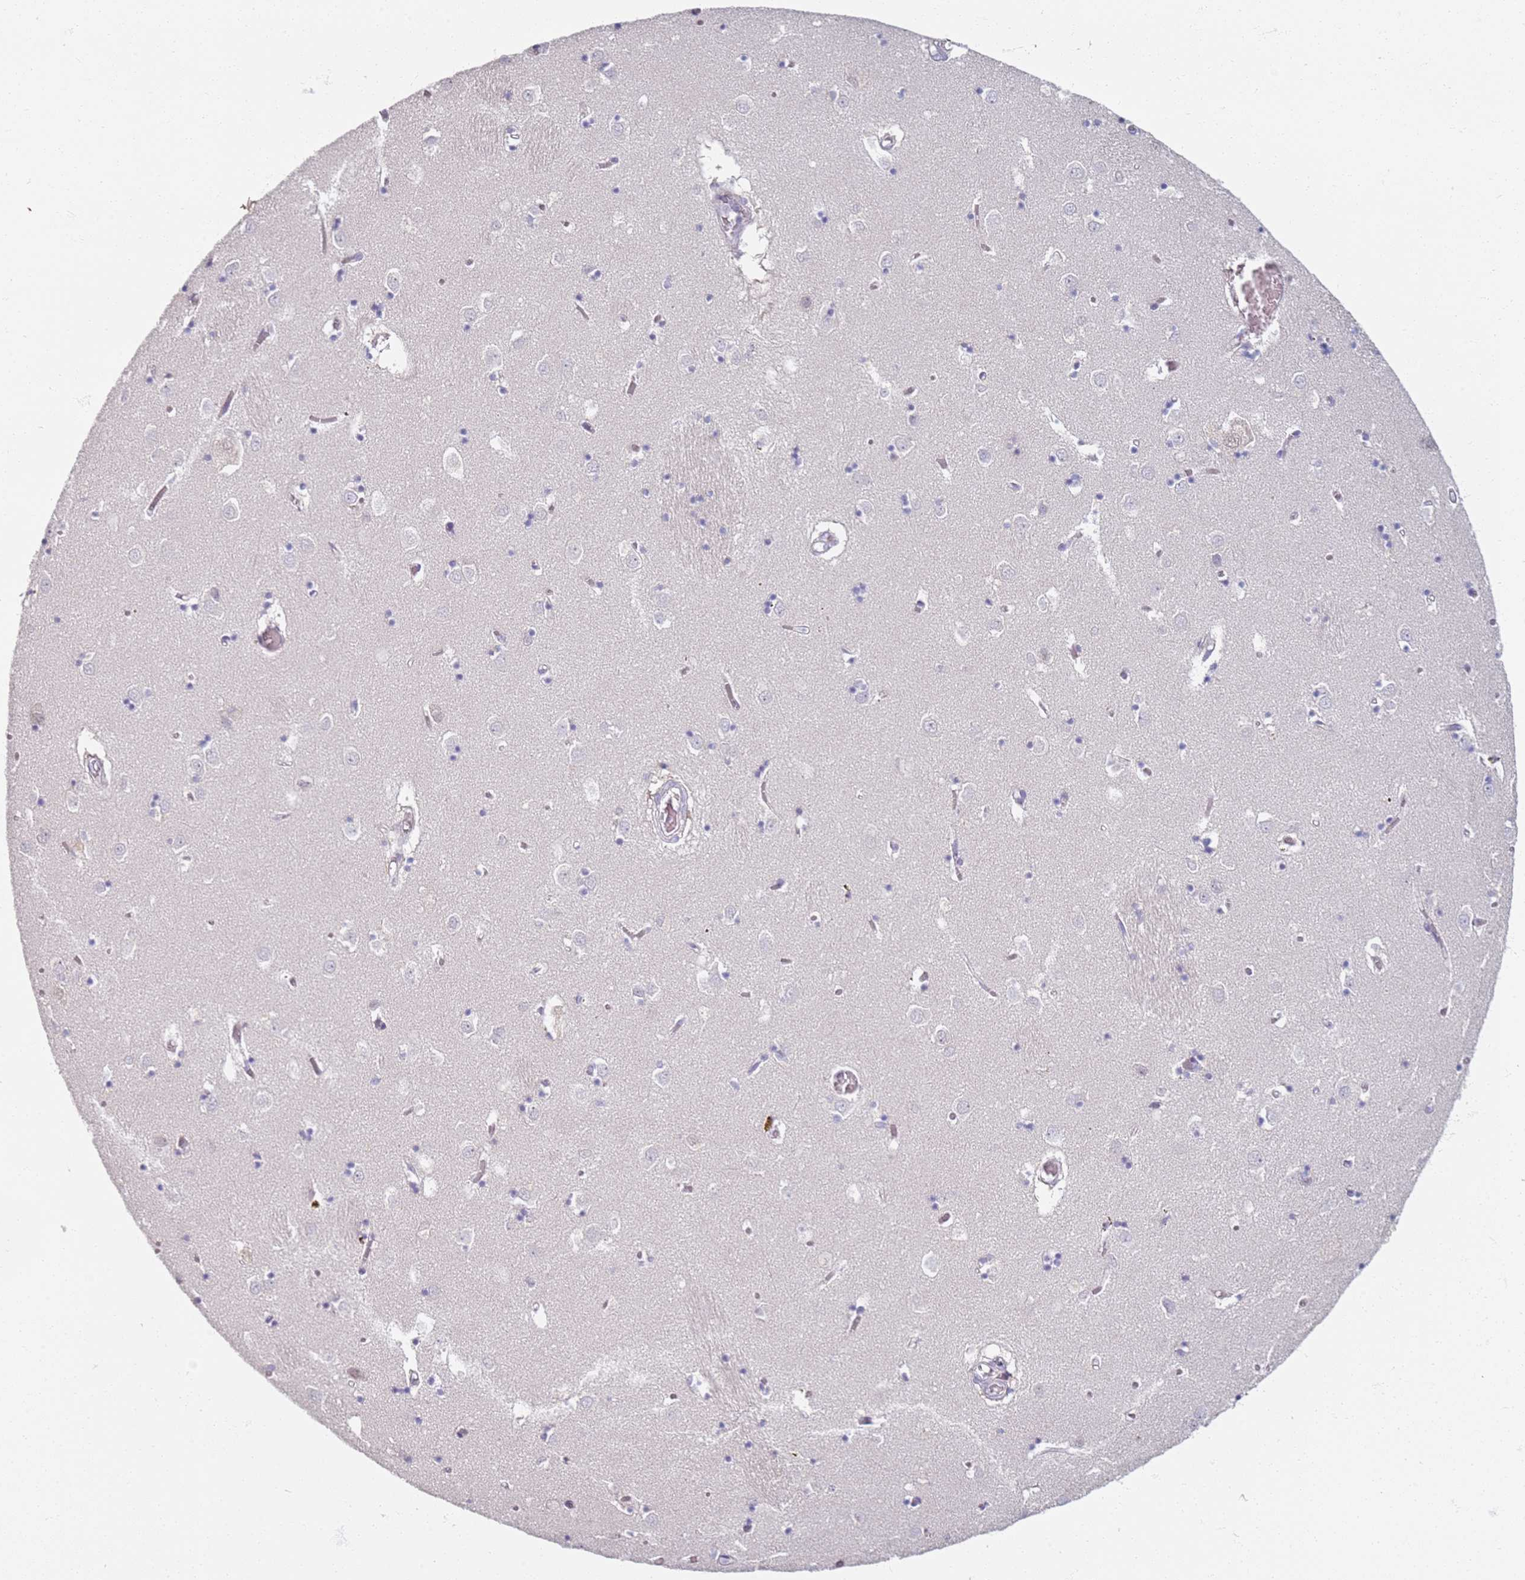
{"staining": {"intensity": "negative", "quantity": "none", "location": "none"}, "tissue": "caudate", "cell_type": "Glial cells", "image_type": "normal", "snomed": [{"axis": "morphology", "description": "Normal tissue, NOS"}, {"axis": "topography", "description": "Lateral ventricle wall"}], "caption": "This micrograph is of normal caudate stained with immunohistochemistry (IHC) to label a protein in brown with the nuclei are counter-stained blue. There is no positivity in glial cells.", "gene": "CD40LG", "patient": {"sex": "male", "age": 70}}